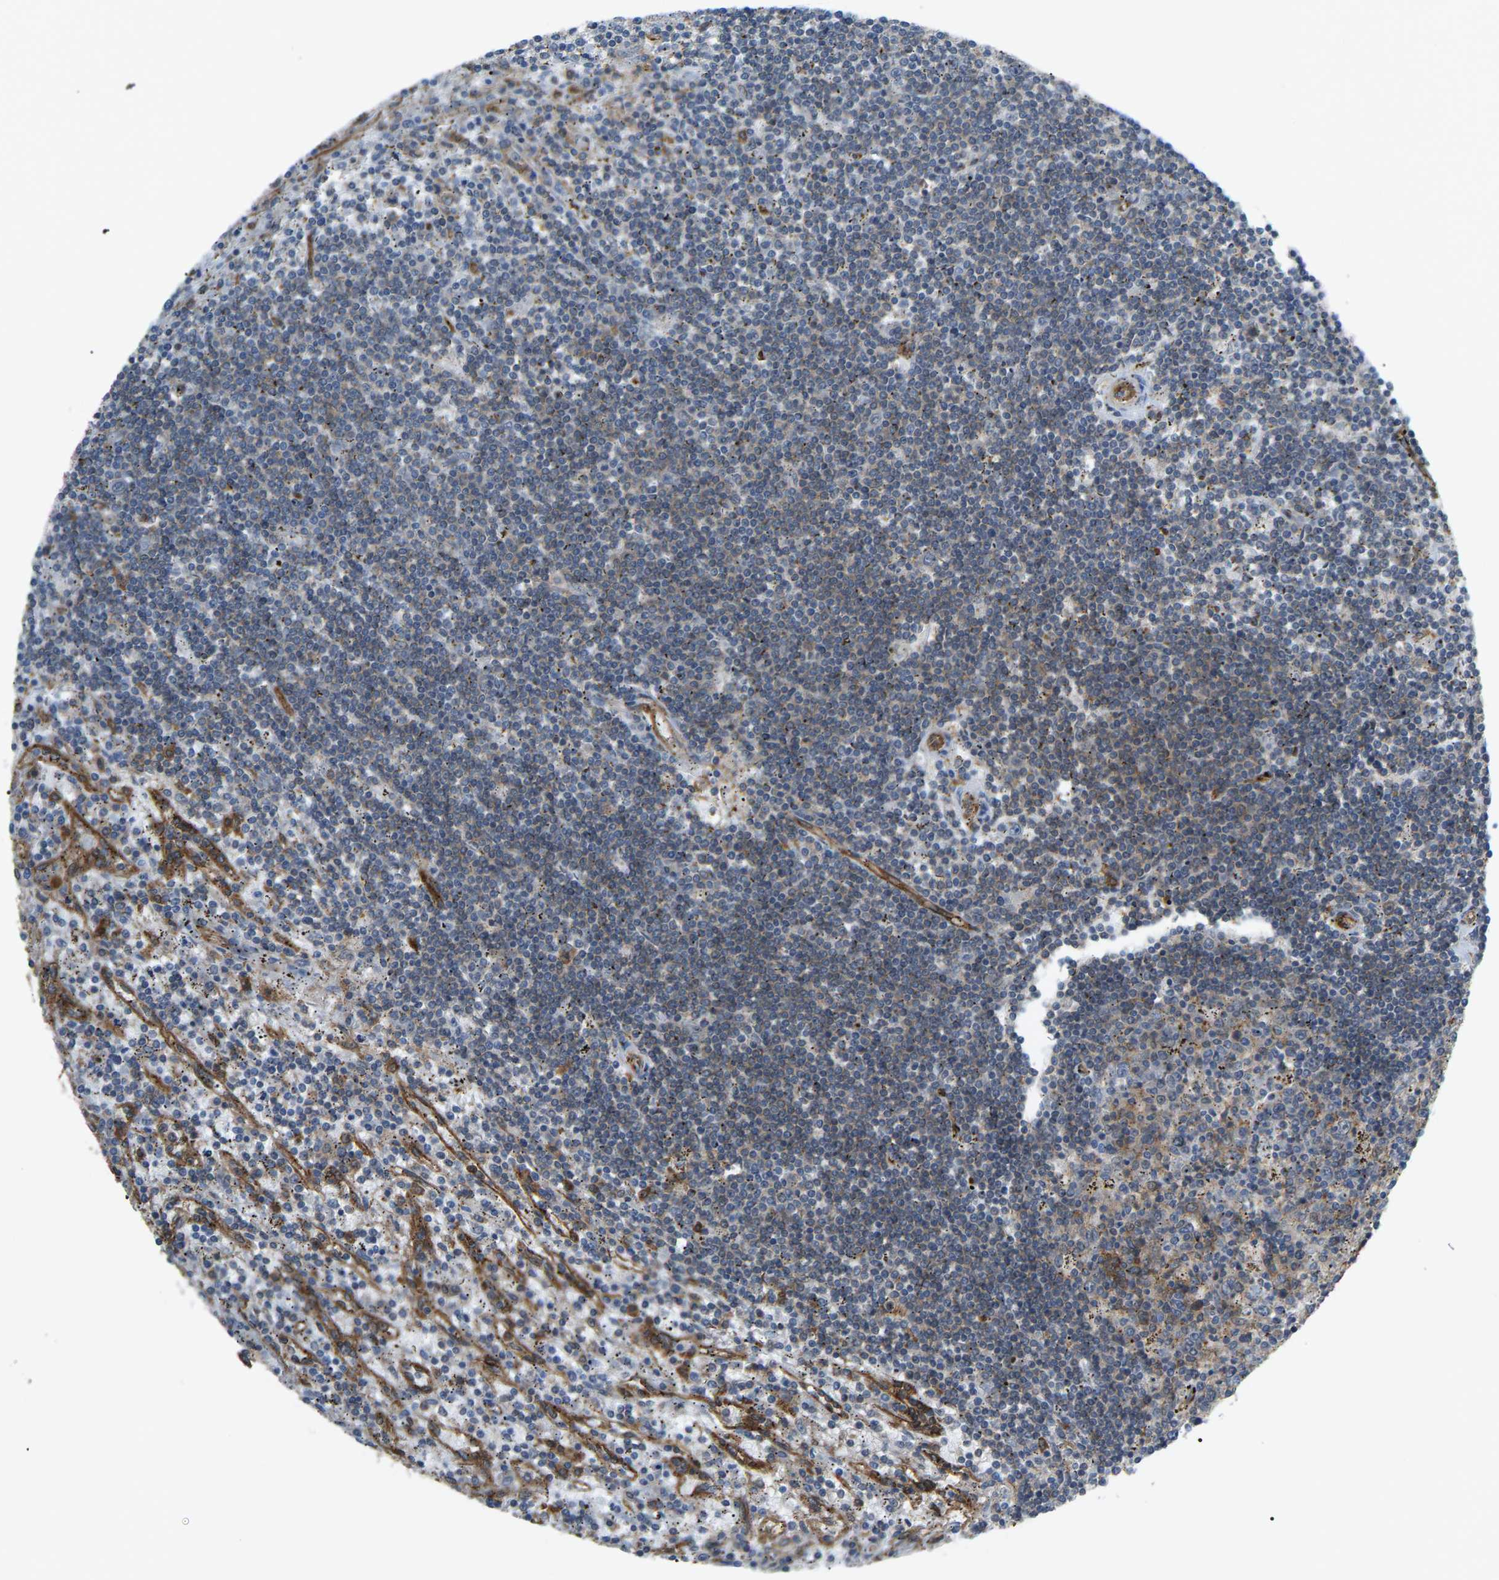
{"staining": {"intensity": "negative", "quantity": "none", "location": "none"}, "tissue": "lymphoma", "cell_type": "Tumor cells", "image_type": "cancer", "snomed": [{"axis": "morphology", "description": "Malignant lymphoma, non-Hodgkin's type, Low grade"}, {"axis": "topography", "description": "Spleen"}], "caption": "Tumor cells show no significant staining in malignant lymphoma, non-Hodgkin's type (low-grade).", "gene": "PICALM", "patient": {"sex": "male", "age": 76}}